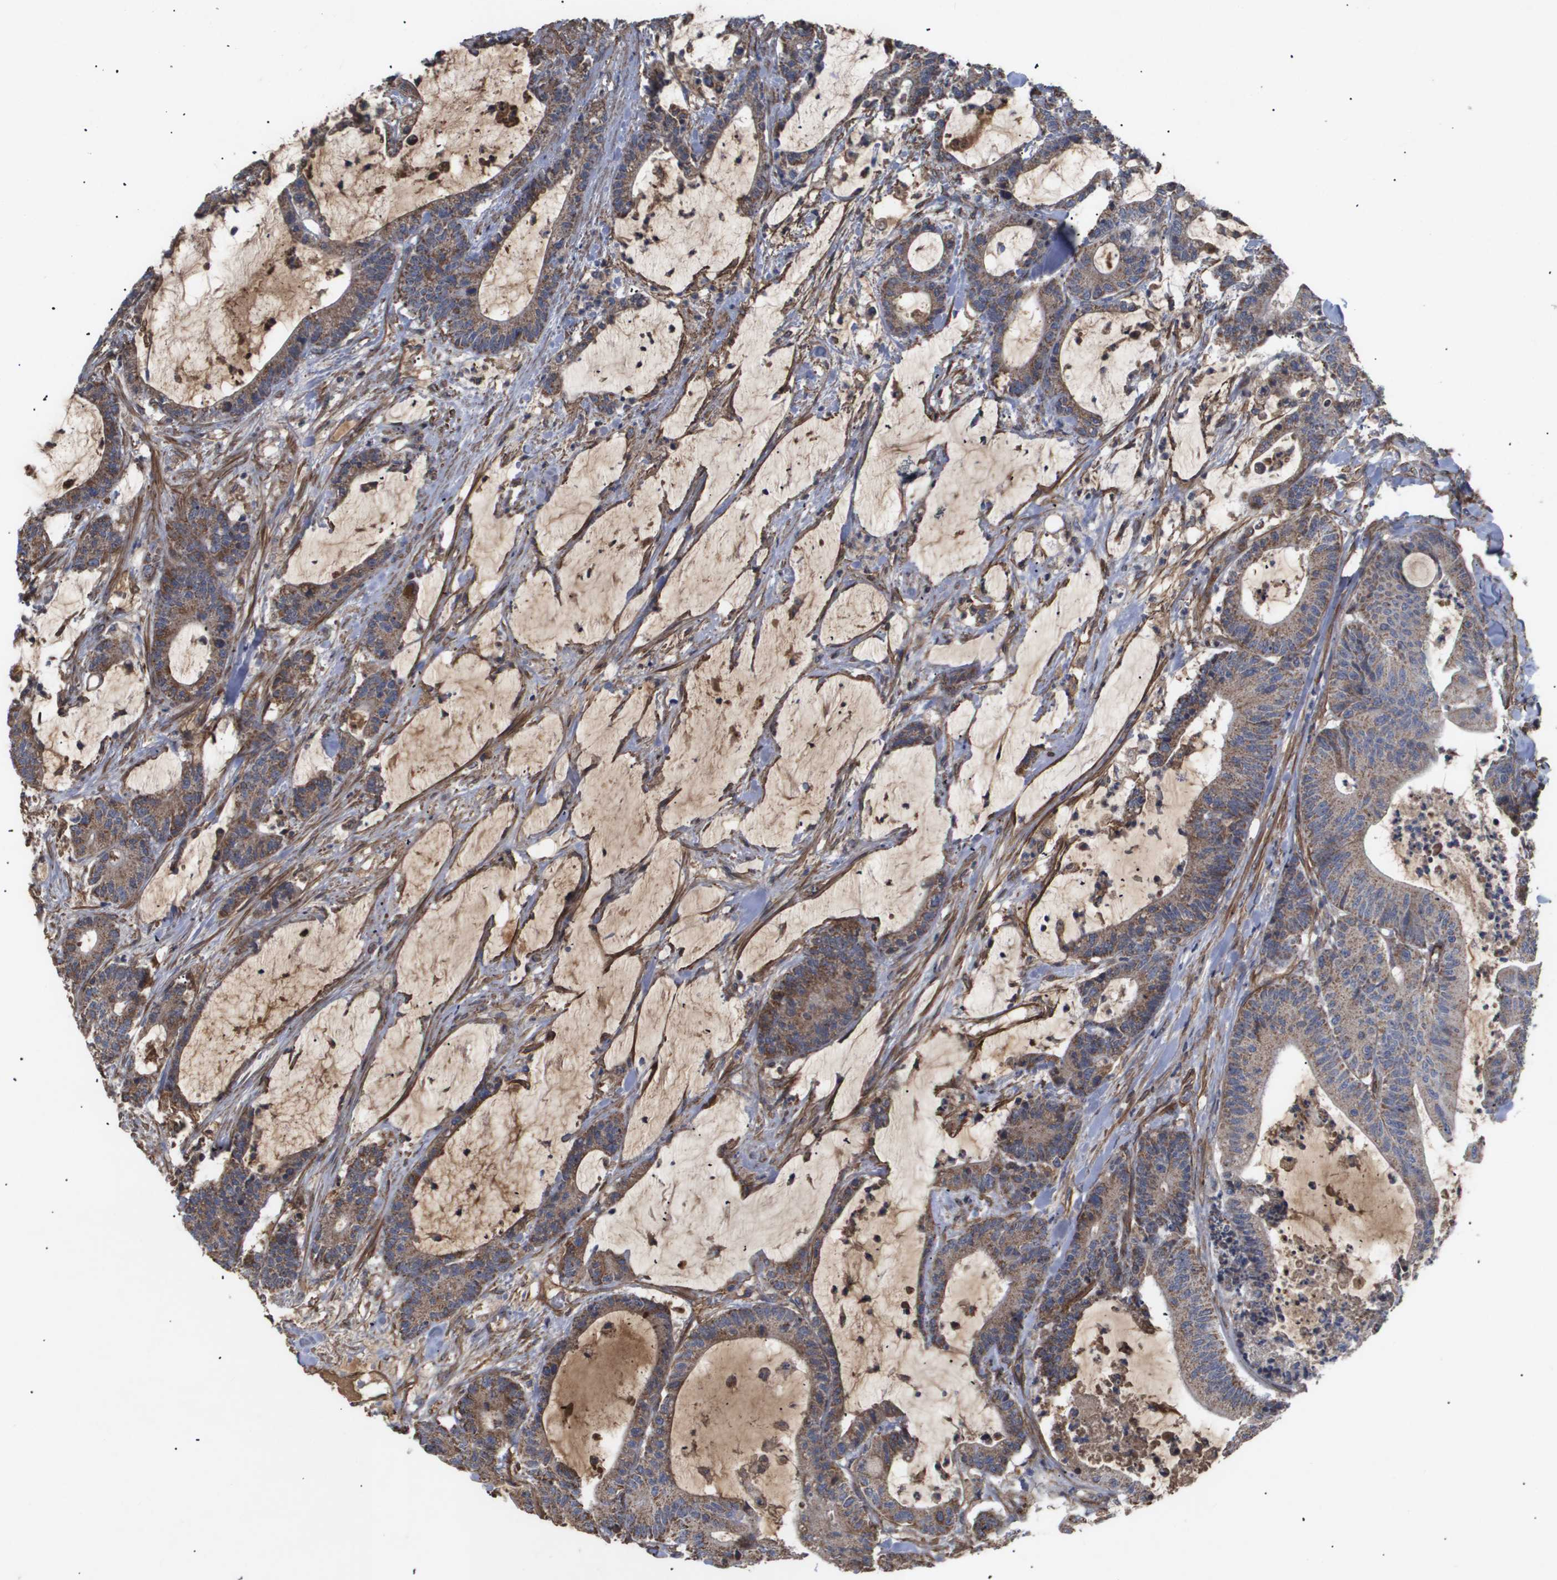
{"staining": {"intensity": "moderate", "quantity": ">75%", "location": "cytoplasmic/membranous"}, "tissue": "colorectal cancer", "cell_type": "Tumor cells", "image_type": "cancer", "snomed": [{"axis": "morphology", "description": "Adenocarcinoma, NOS"}, {"axis": "topography", "description": "Colon"}], "caption": "There is medium levels of moderate cytoplasmic/membranous staining in tumor cells of colorectal cancer (adenocarcinoma), as demonstrated by immunohistochemical staining (brown color).", "gene": "TNS1", "patient": {"sex": "female", "age": 84}}